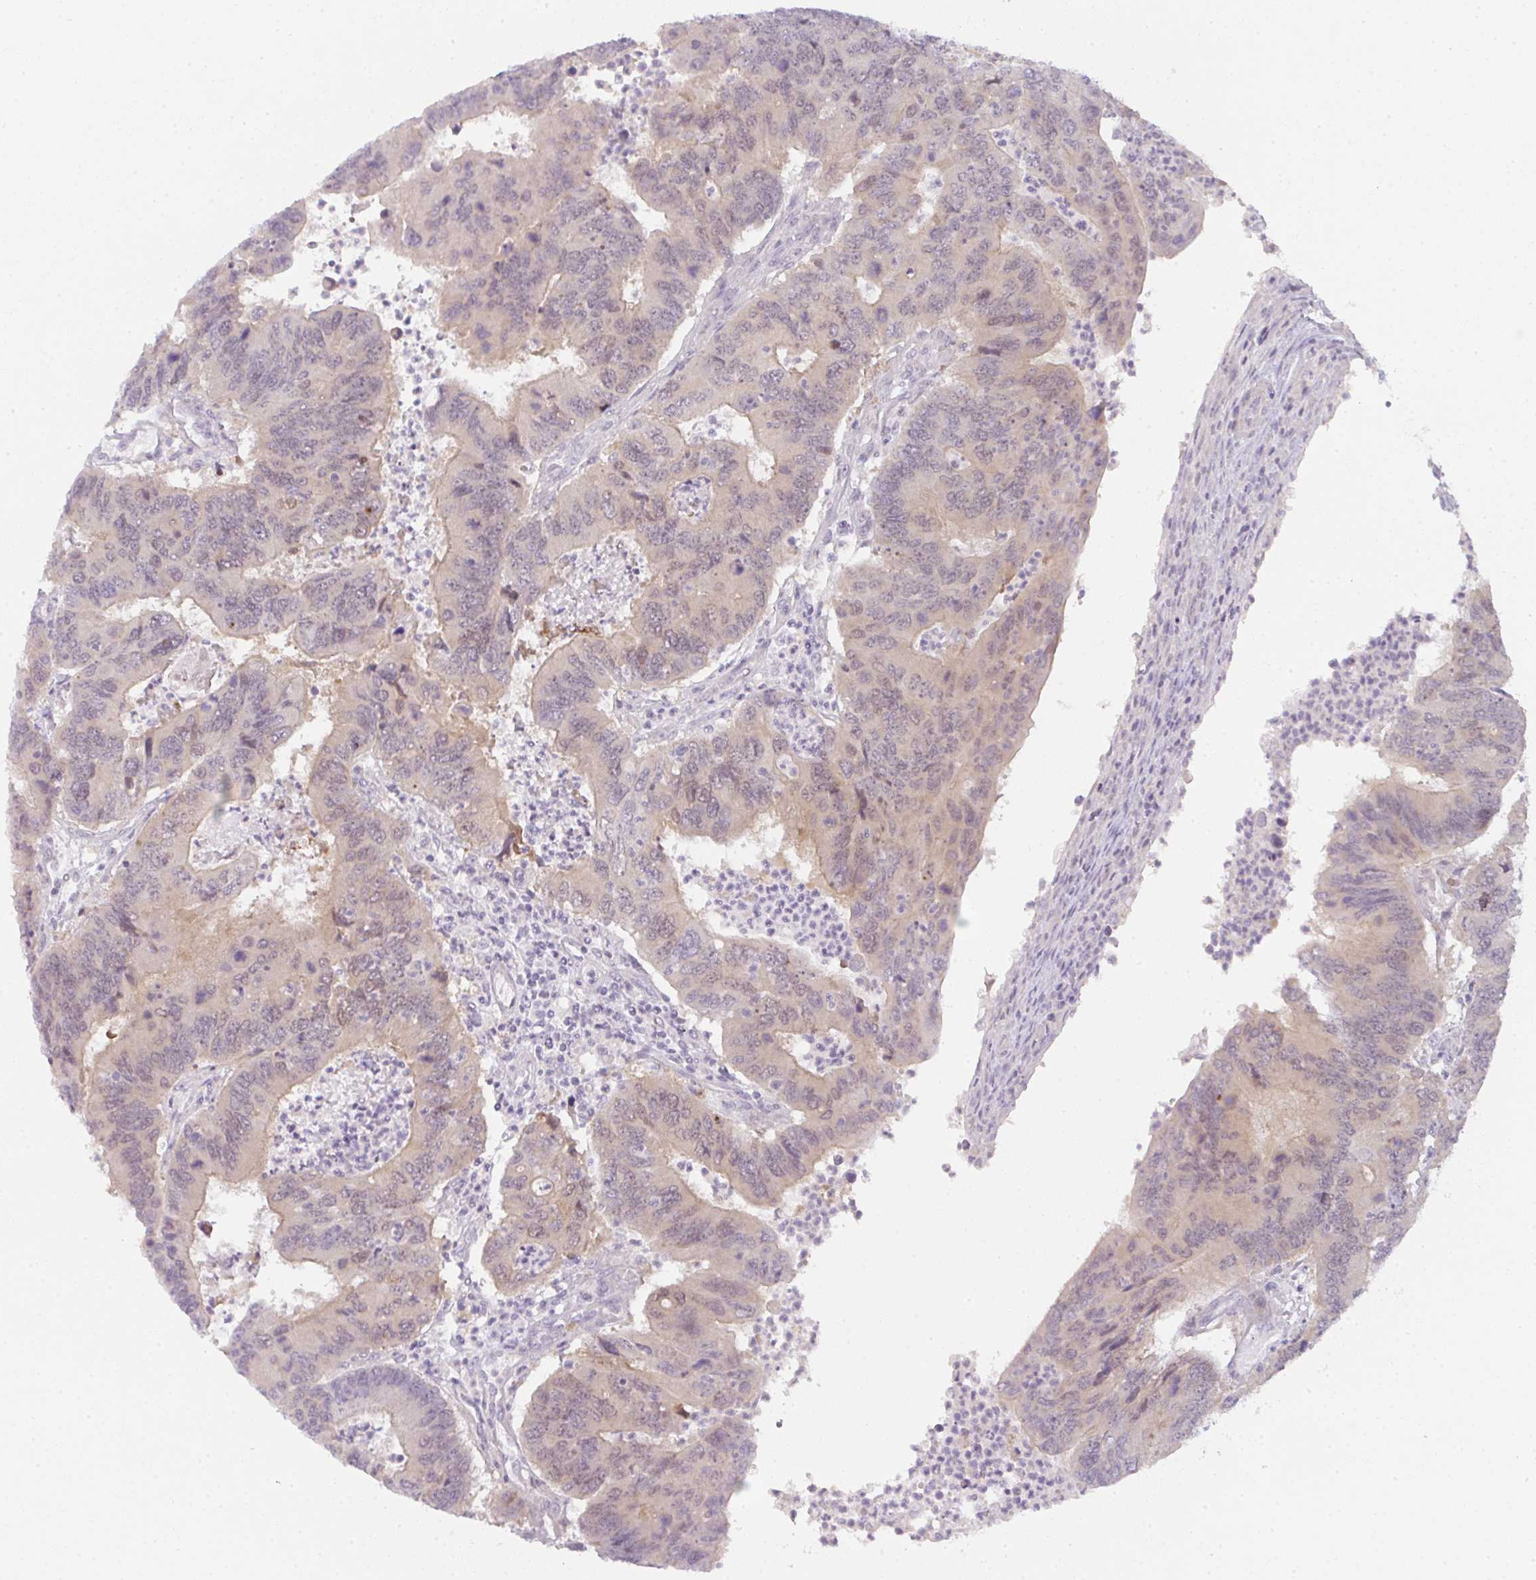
{"staining": {"intensity": "weak", "quantity": "<25%", "location": "nuclear"}, "tissue": "colorectal cancer", "cell_type": "Tumor cells", "image_type": "cancer", "snomed": [{"axis": "morphology", "description": "Adenocarcinoma, NOS"}, {"axis": "topography", "description": "Colon"}], "caption": "A histopathology image of adenocarcinoma (colorectal) stained for a protein exhibits no brown staining in tumor cells.", "gene": "CSE1L", "patient": {"sex": "female", "age": 67}}